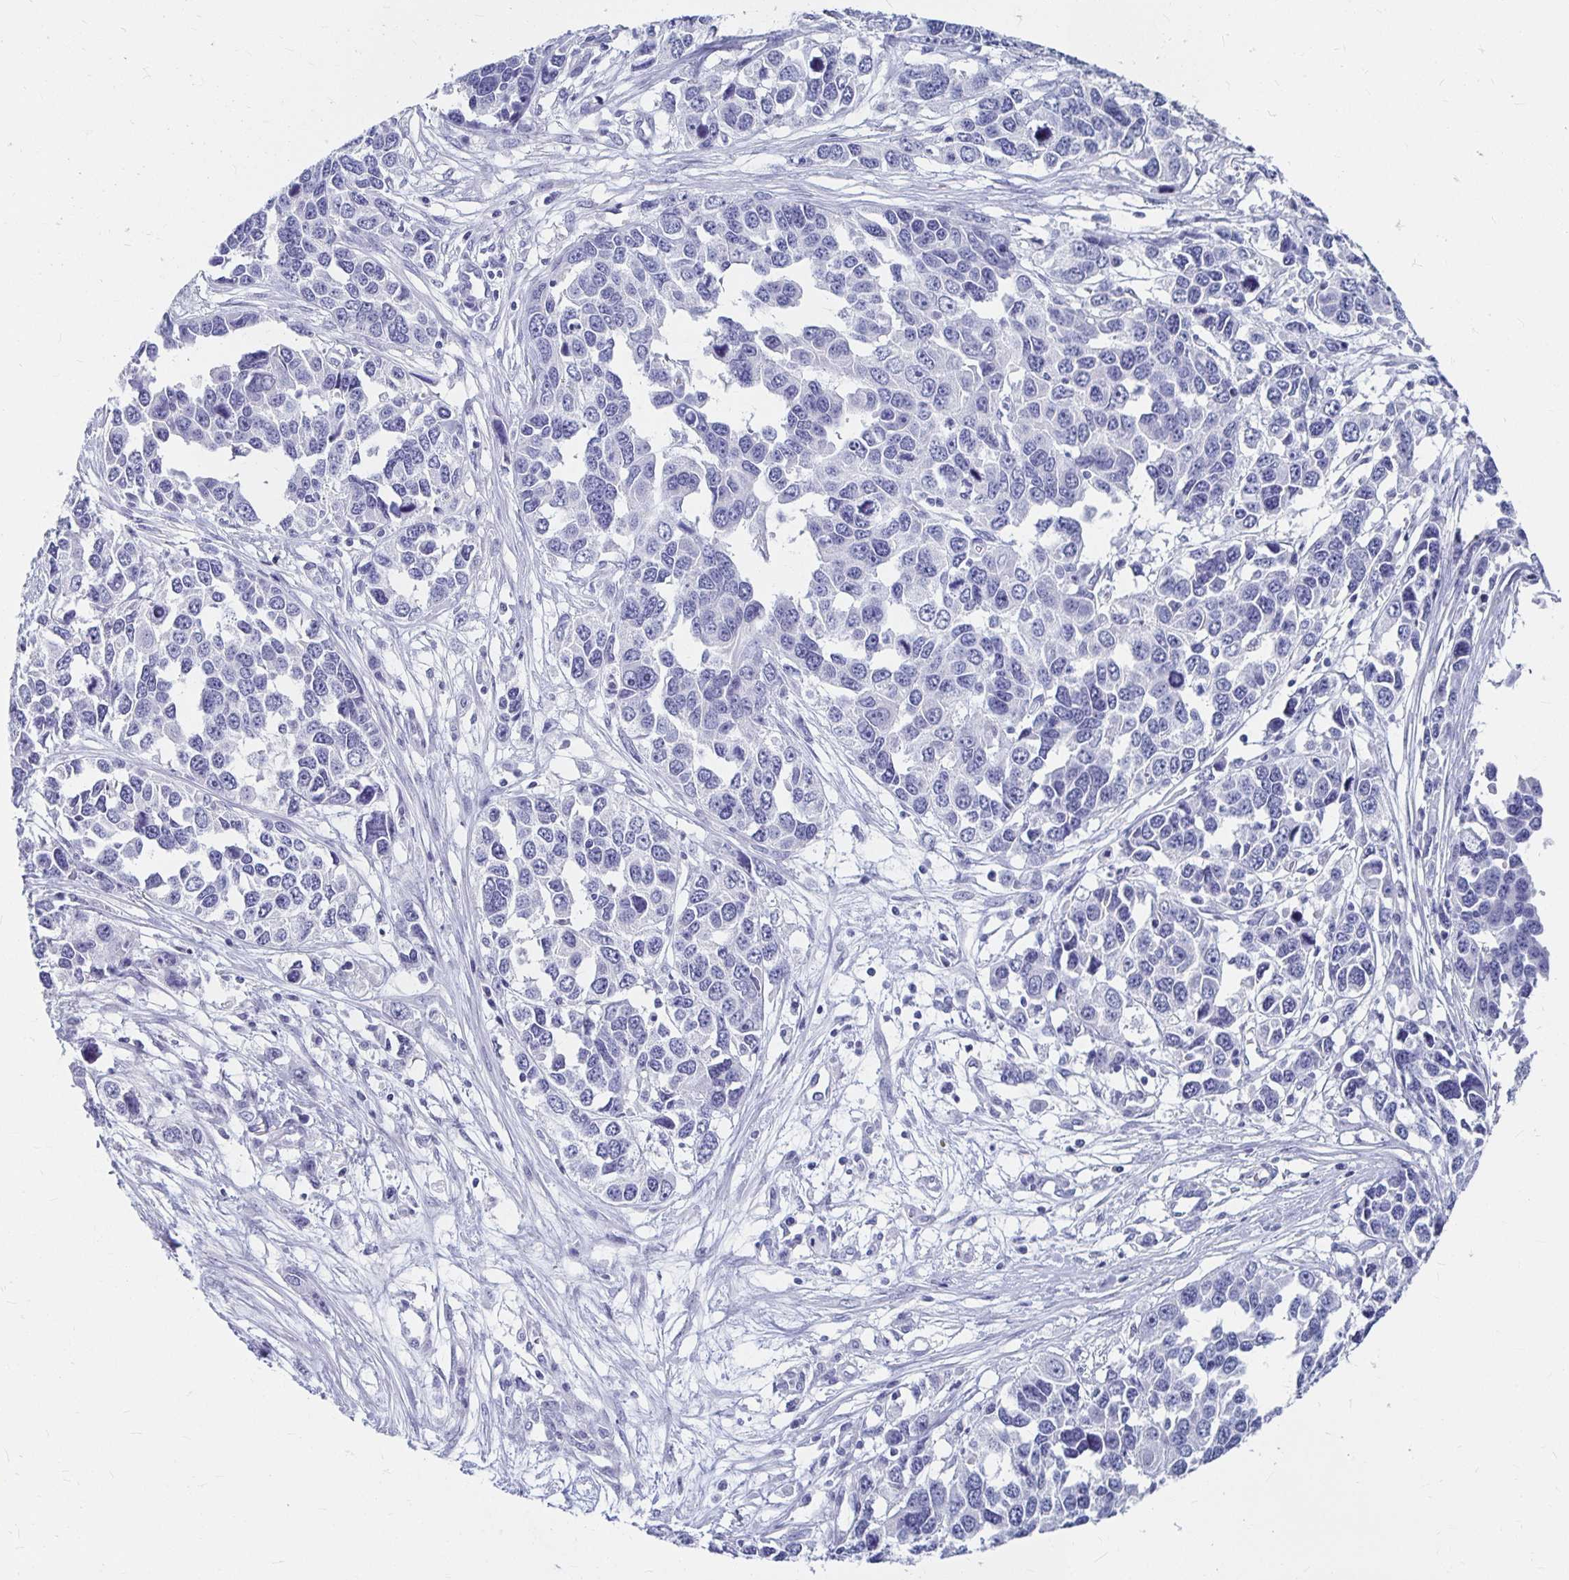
{"staining": {"intensity": "negative", "quantity": "none", "location": "none"}, "tissue": "ovarian cancer", "cell_type": "Tumor cells", "image_type": "cancer", "snomed": [{"axis": "morphology", "description": "Cystadenocarcinoma, serous, NOS"}, {"axis": "topography", "description": "Ovary"}], "caption": "High magnification brightfield microscopy of ovarian cancer stained with DAB (brown) and counterstained with hematoxylin (blue): tumor cells show no significant expression.", "gene": "CA9", "patient": {"sex": "female", "age": 76}}